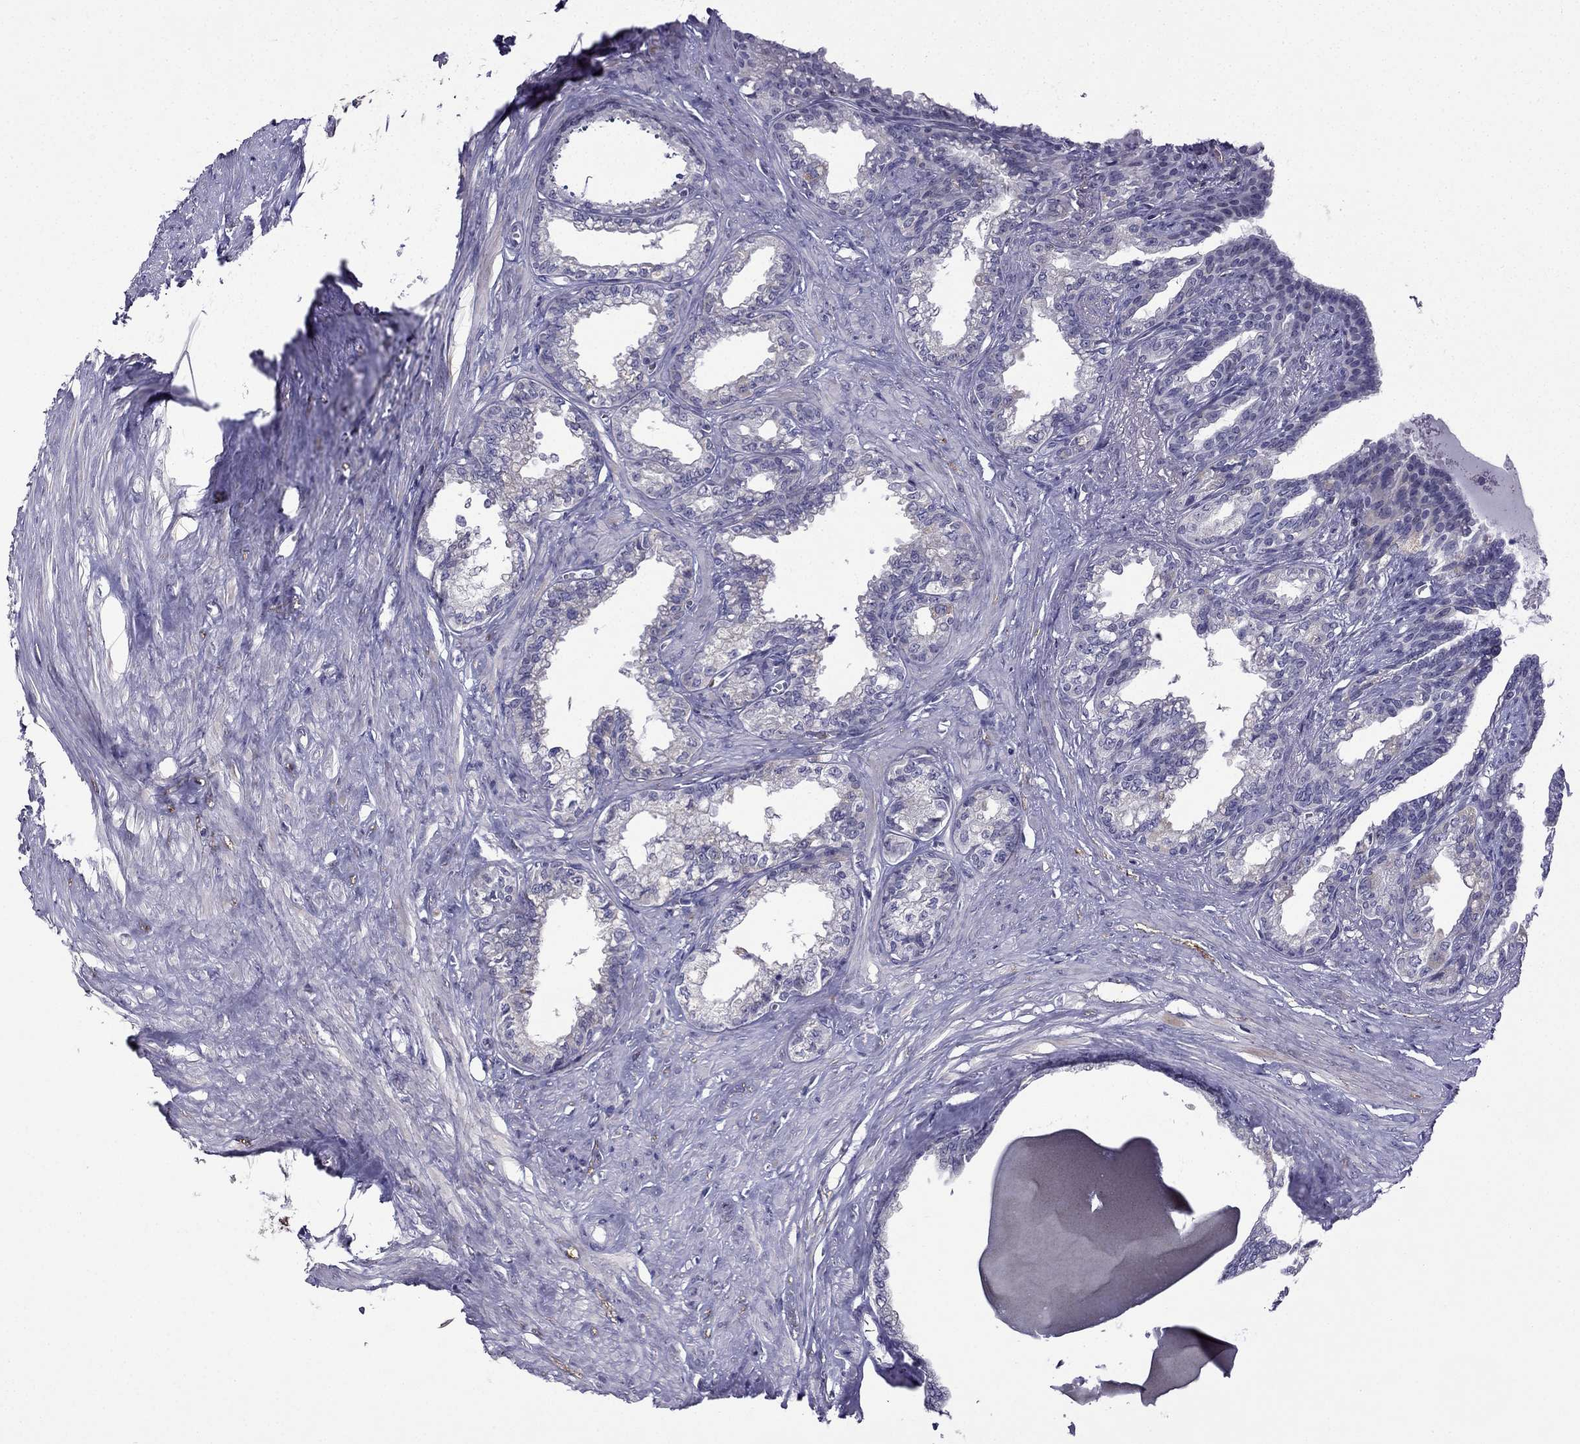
{"staining": {"intensity": "negative", "quantity": "none", "location": "none"}, "tissue": "seminal vesicle", "cell_type": "Glandular cells", "image_type": "normal", "snomed": [{"axis": "morphology", "description": "Normal tissue, NOS"}, {"axis": "morphology", "description": "Urothelial carcinoma, NOS"}, {"axis": "topography", "description": "Urinary bladder"}, {"axis": "topography", "description": "Seminal veicle"}], "caption": "Immunohistochemical staining of normal seminal vesicle exhibits no significant positivity in glandular cells. (Immunohistochemistry (ihc), brightfield microscopy, high magnification).", "gene": "SLC6A2", "patient": {"sex": "male", "age": 76}}